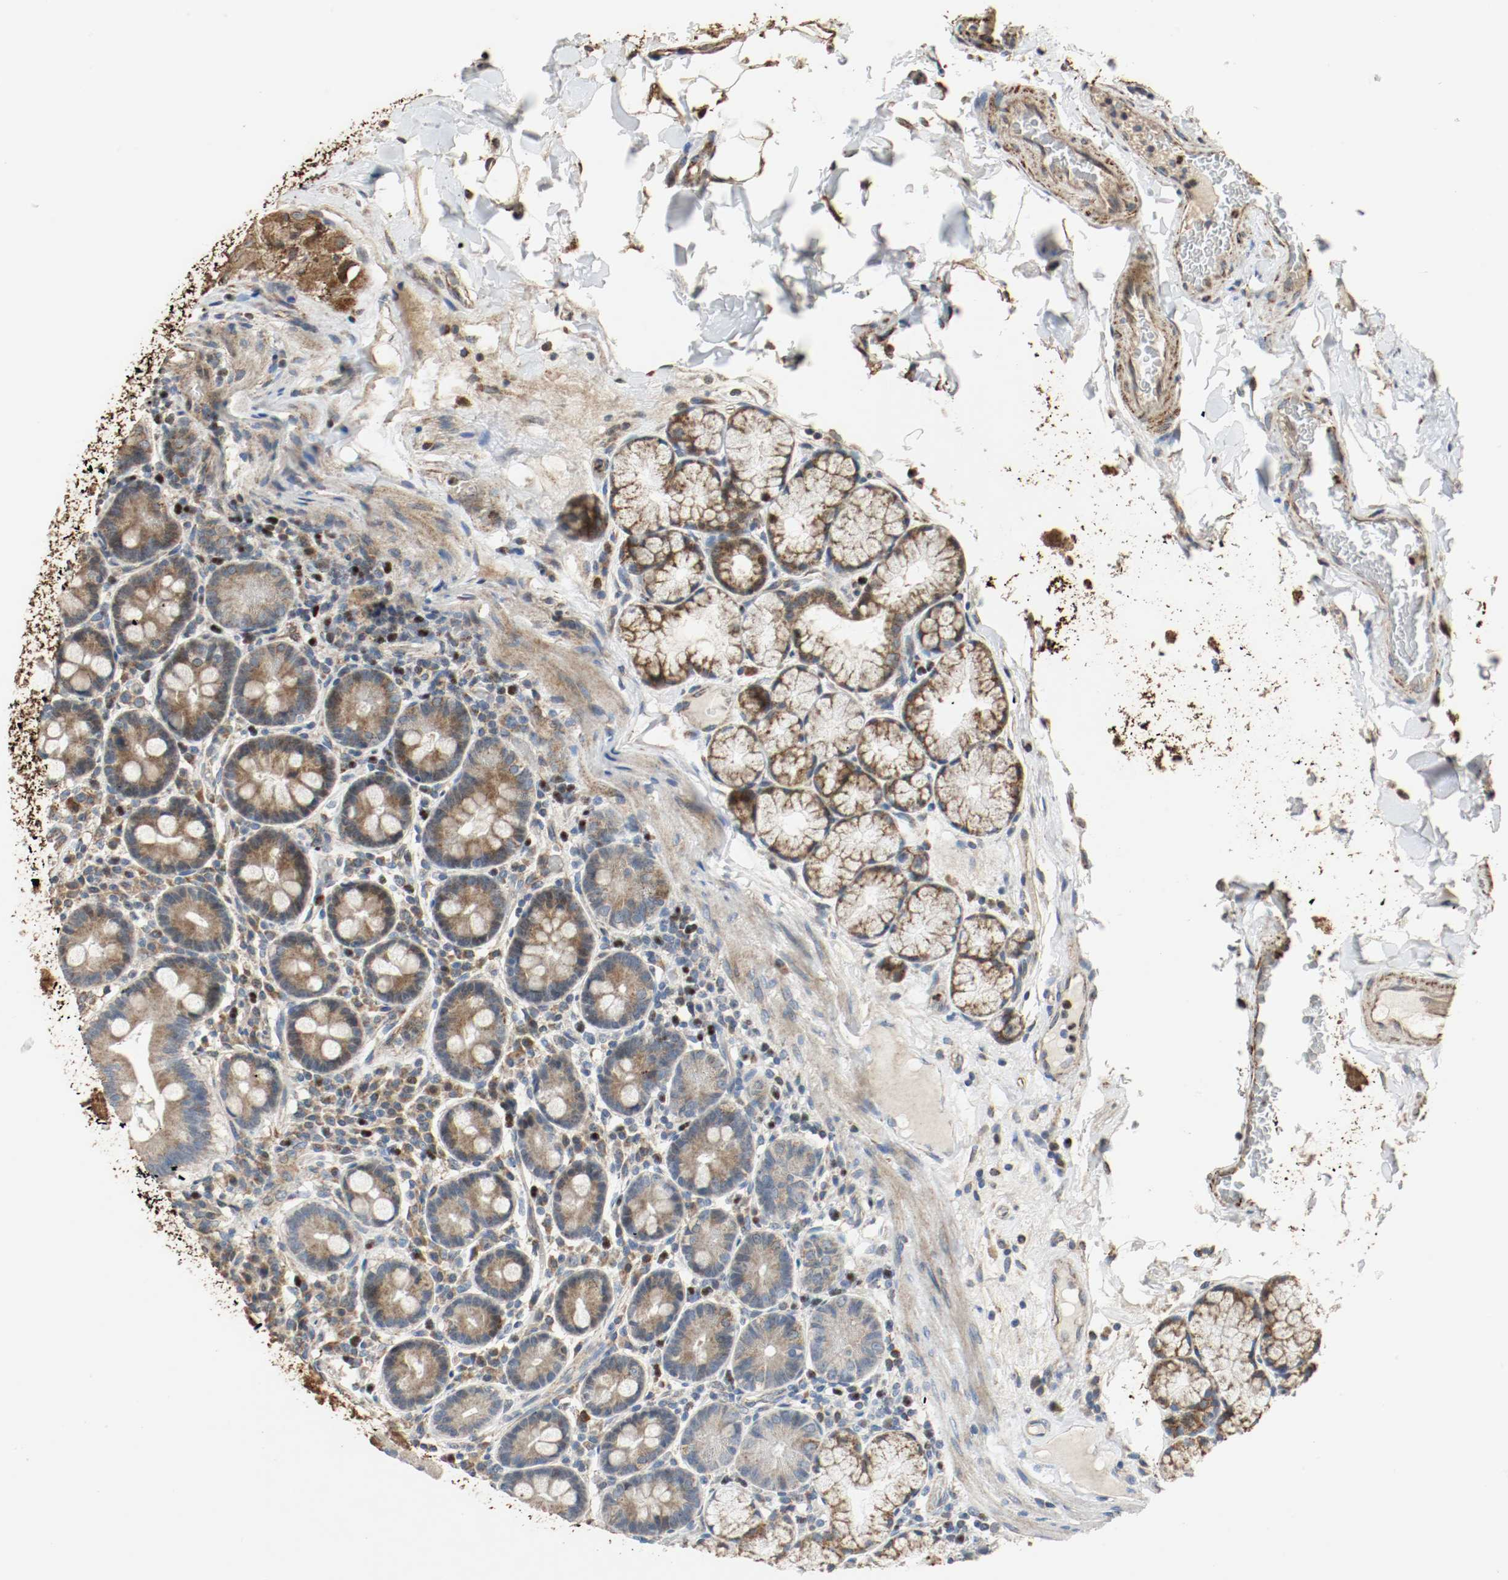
{"staining": {"intensity": "moderate", "quantity": ">75%", "location": "cytoplasmic/membranous"}, "tissue": "duodenum", "cell_type": "Glandular cells", "image_type": "normal", "snomed": [{"axis": "morphology", "description": "Normal tissue, NOS"}, {"axis": "topography", "description": "Duodenum"}], "caption": "An image showing moderate cytoplasmic/membranous expression in about >75% of glandular cells in unremarkable duodenum, as visualized by brown immunohistochemical staining.", "gene": "ALDH4A1", "patient": {"sex": "male", "age": 50}}